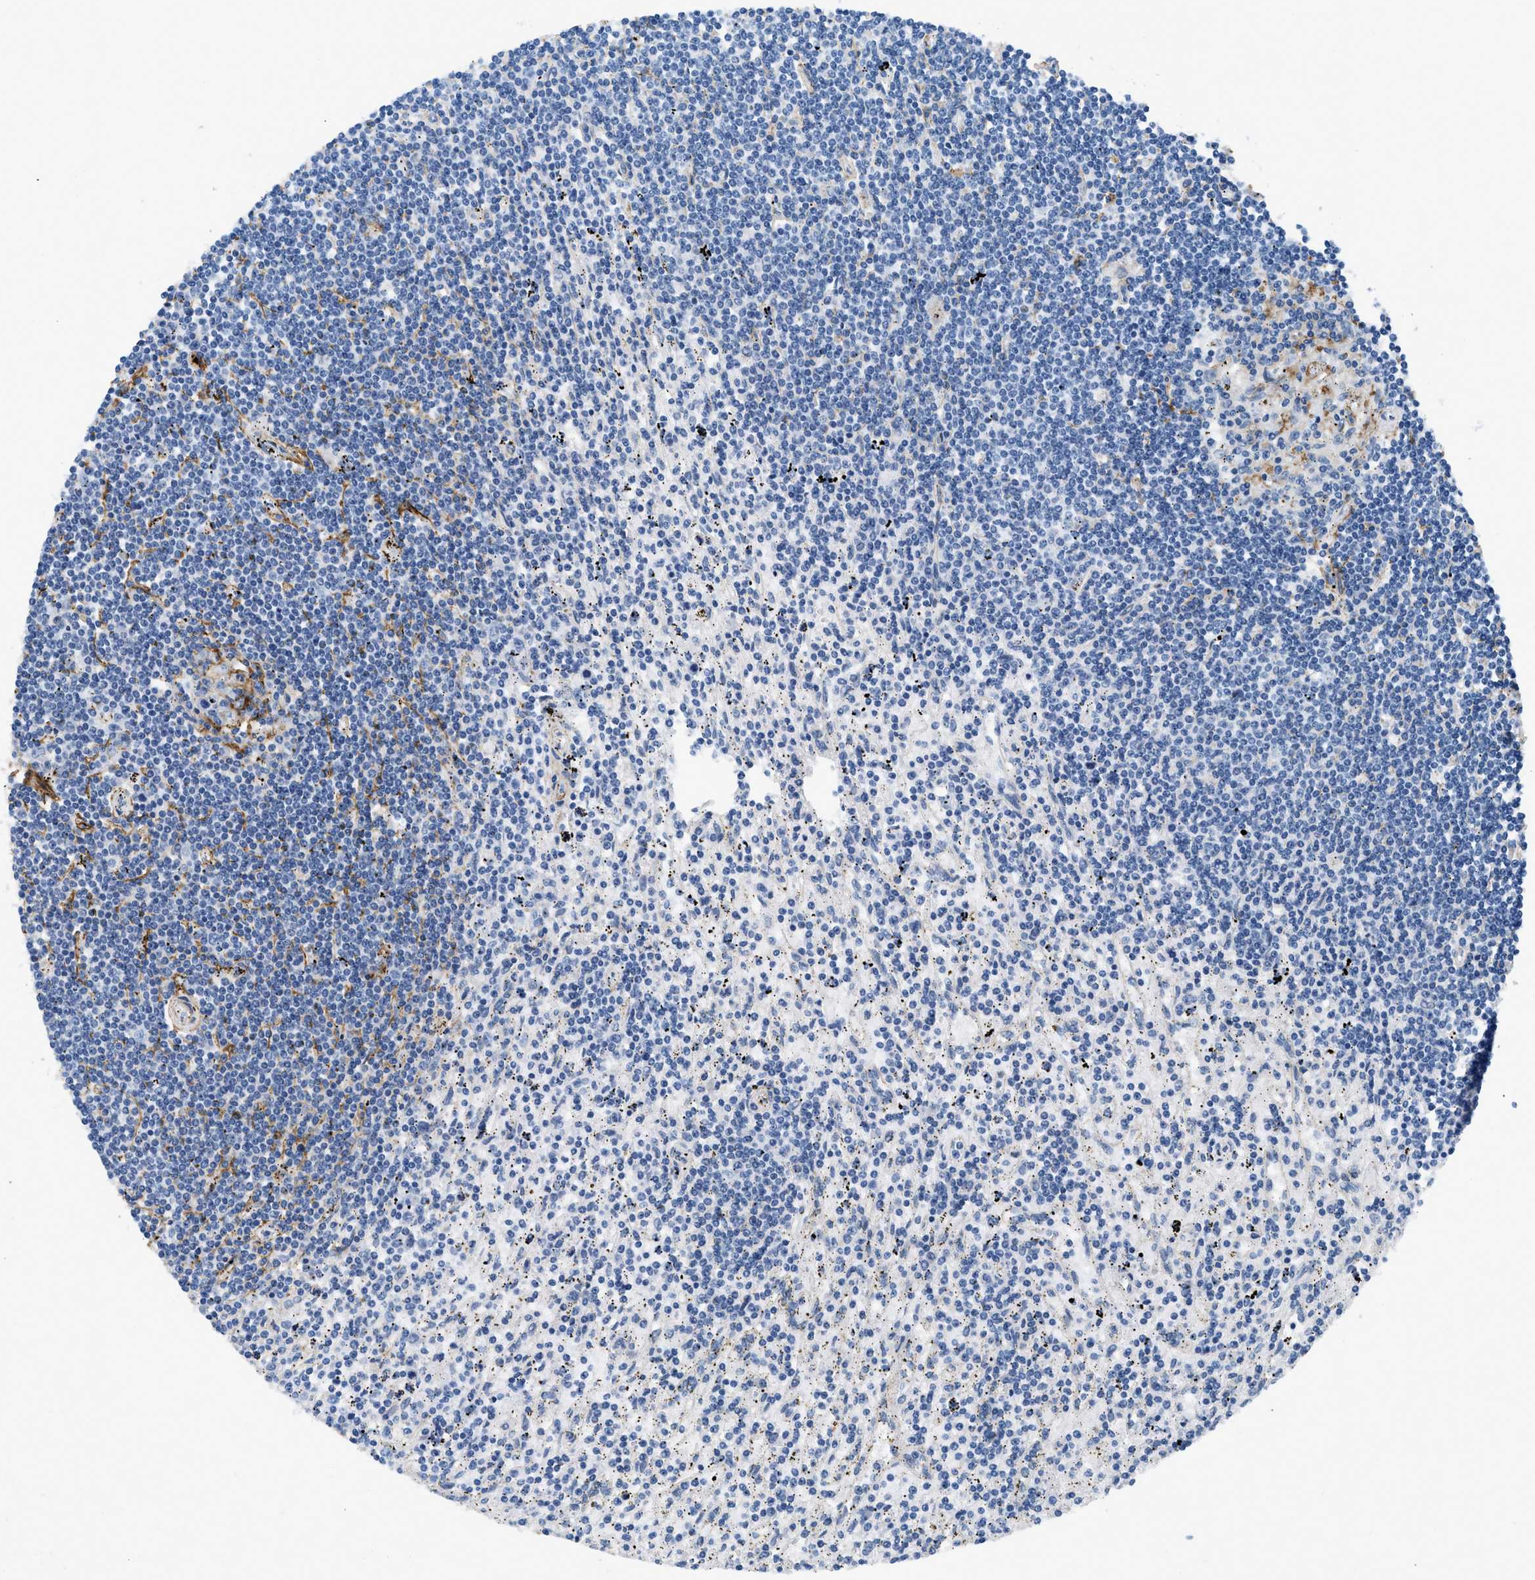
{"staining": {"intensity": "negative", "quantity": "none", "location": "none"}, "tissue": "lymphoma", "cell_type": "Tumor cells", "image_type": "cancer", "snomed": [{"axis": "morphology", "description": "Malignant lymphoma, non-Hodgkin's type, Low grade"}, {"axis": "topography", "description": "Spleen"}], "caption": "Immunohistochemistry image of neoplastic tissue: human lymphoma stained with DAB (3,3'-diaminobenzidine) demonstrates no significant protein staining in tumor cells.", "gene": "FBN1", "patient": {"sex": "male", "age": 76}}